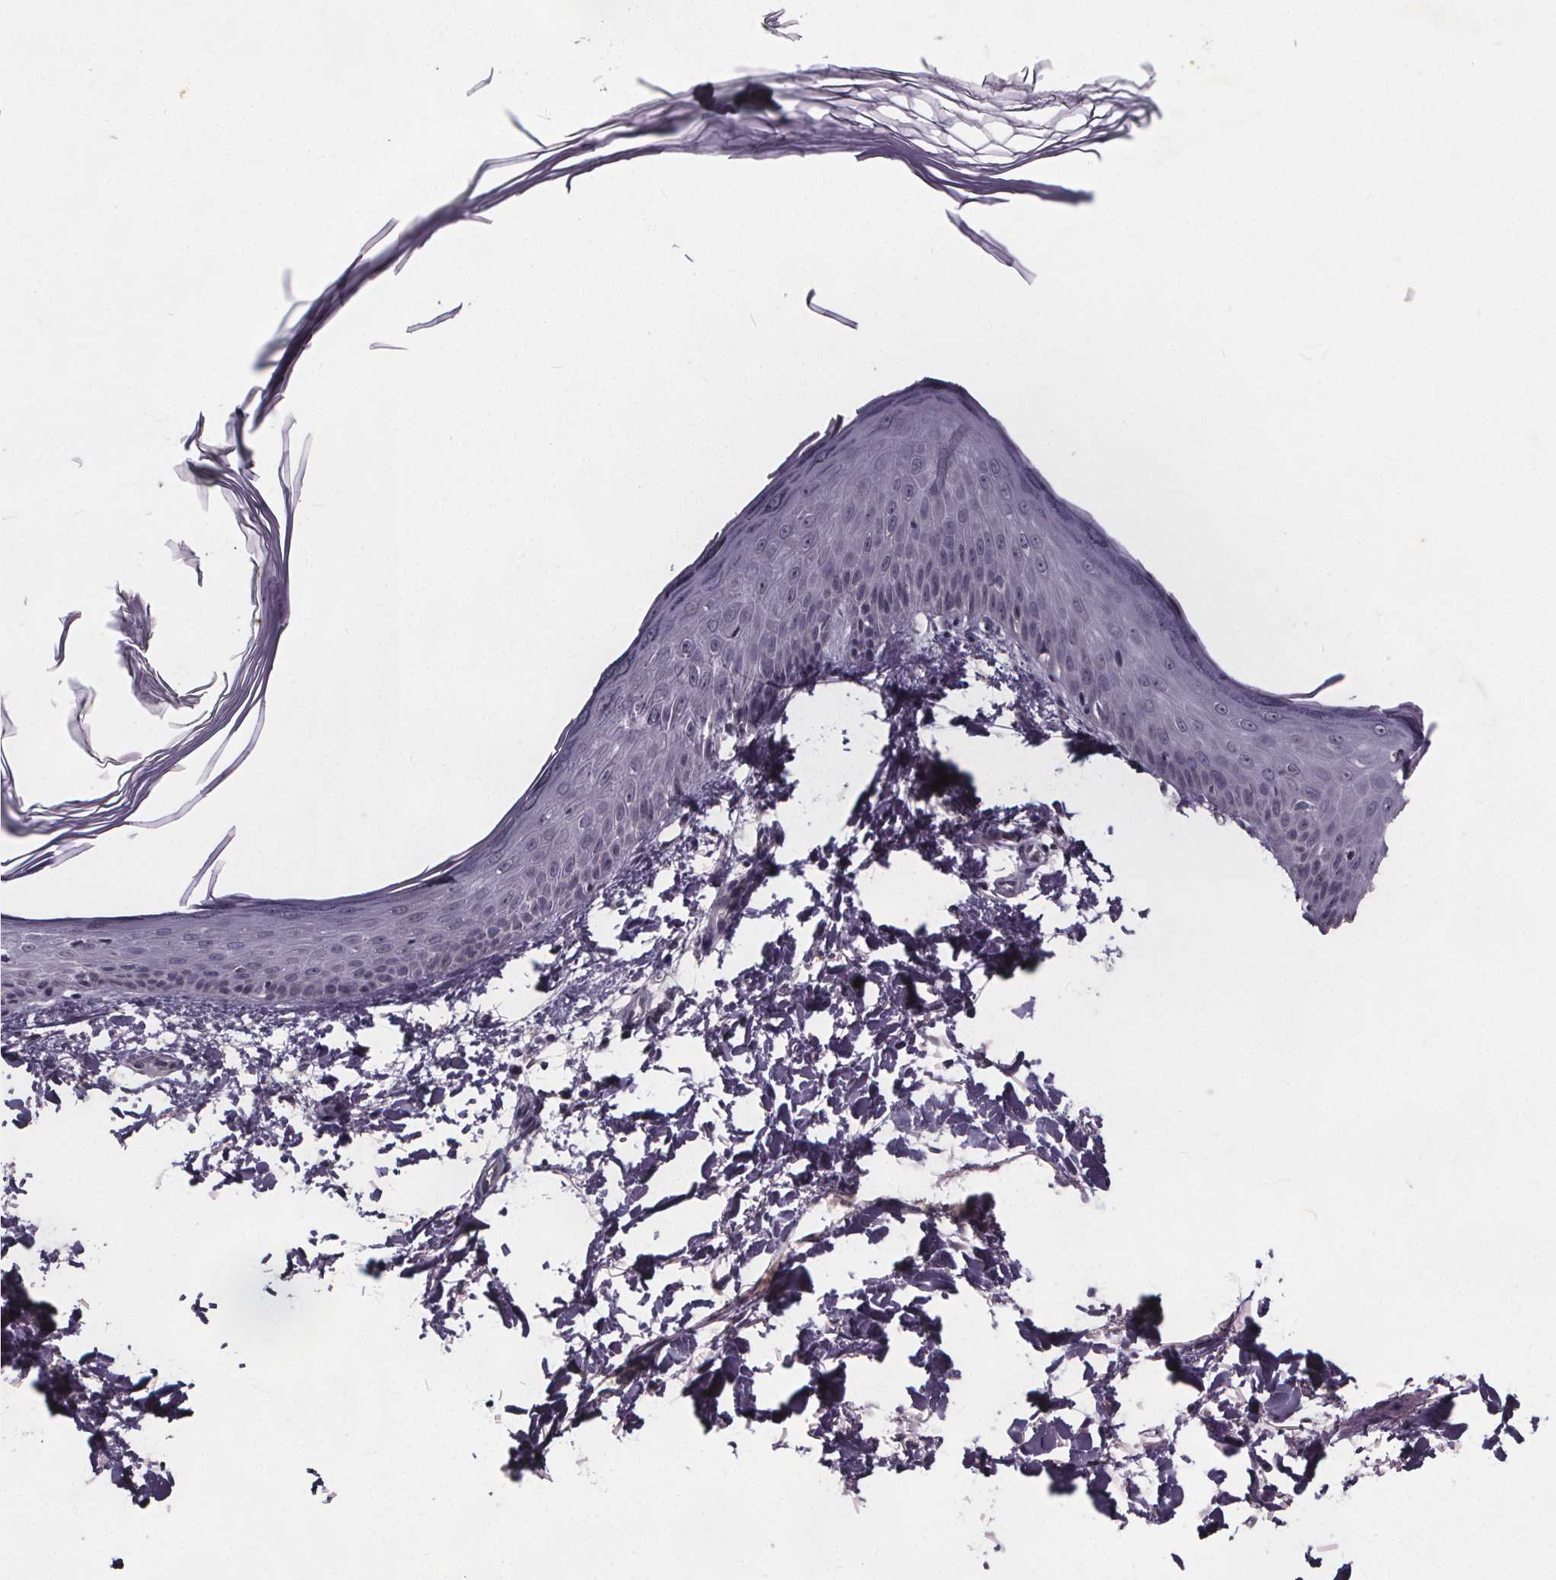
{"staining": {"intensity": "negative", "quantity": "none", "location": "none"}, "tissue": "skin", "cell_type": "Fibroblasts", "image_type": "normal", "snomed": [{"axis": "morphology", "description": "Normal tissue, NOS"}, {"axis": "topography", "description": "Skin"}], "caption": "The image shows no significant staining in fibroblasts of skin.", "gene": "FAM181B", "patient": {"sex": "female", "age": 62}}